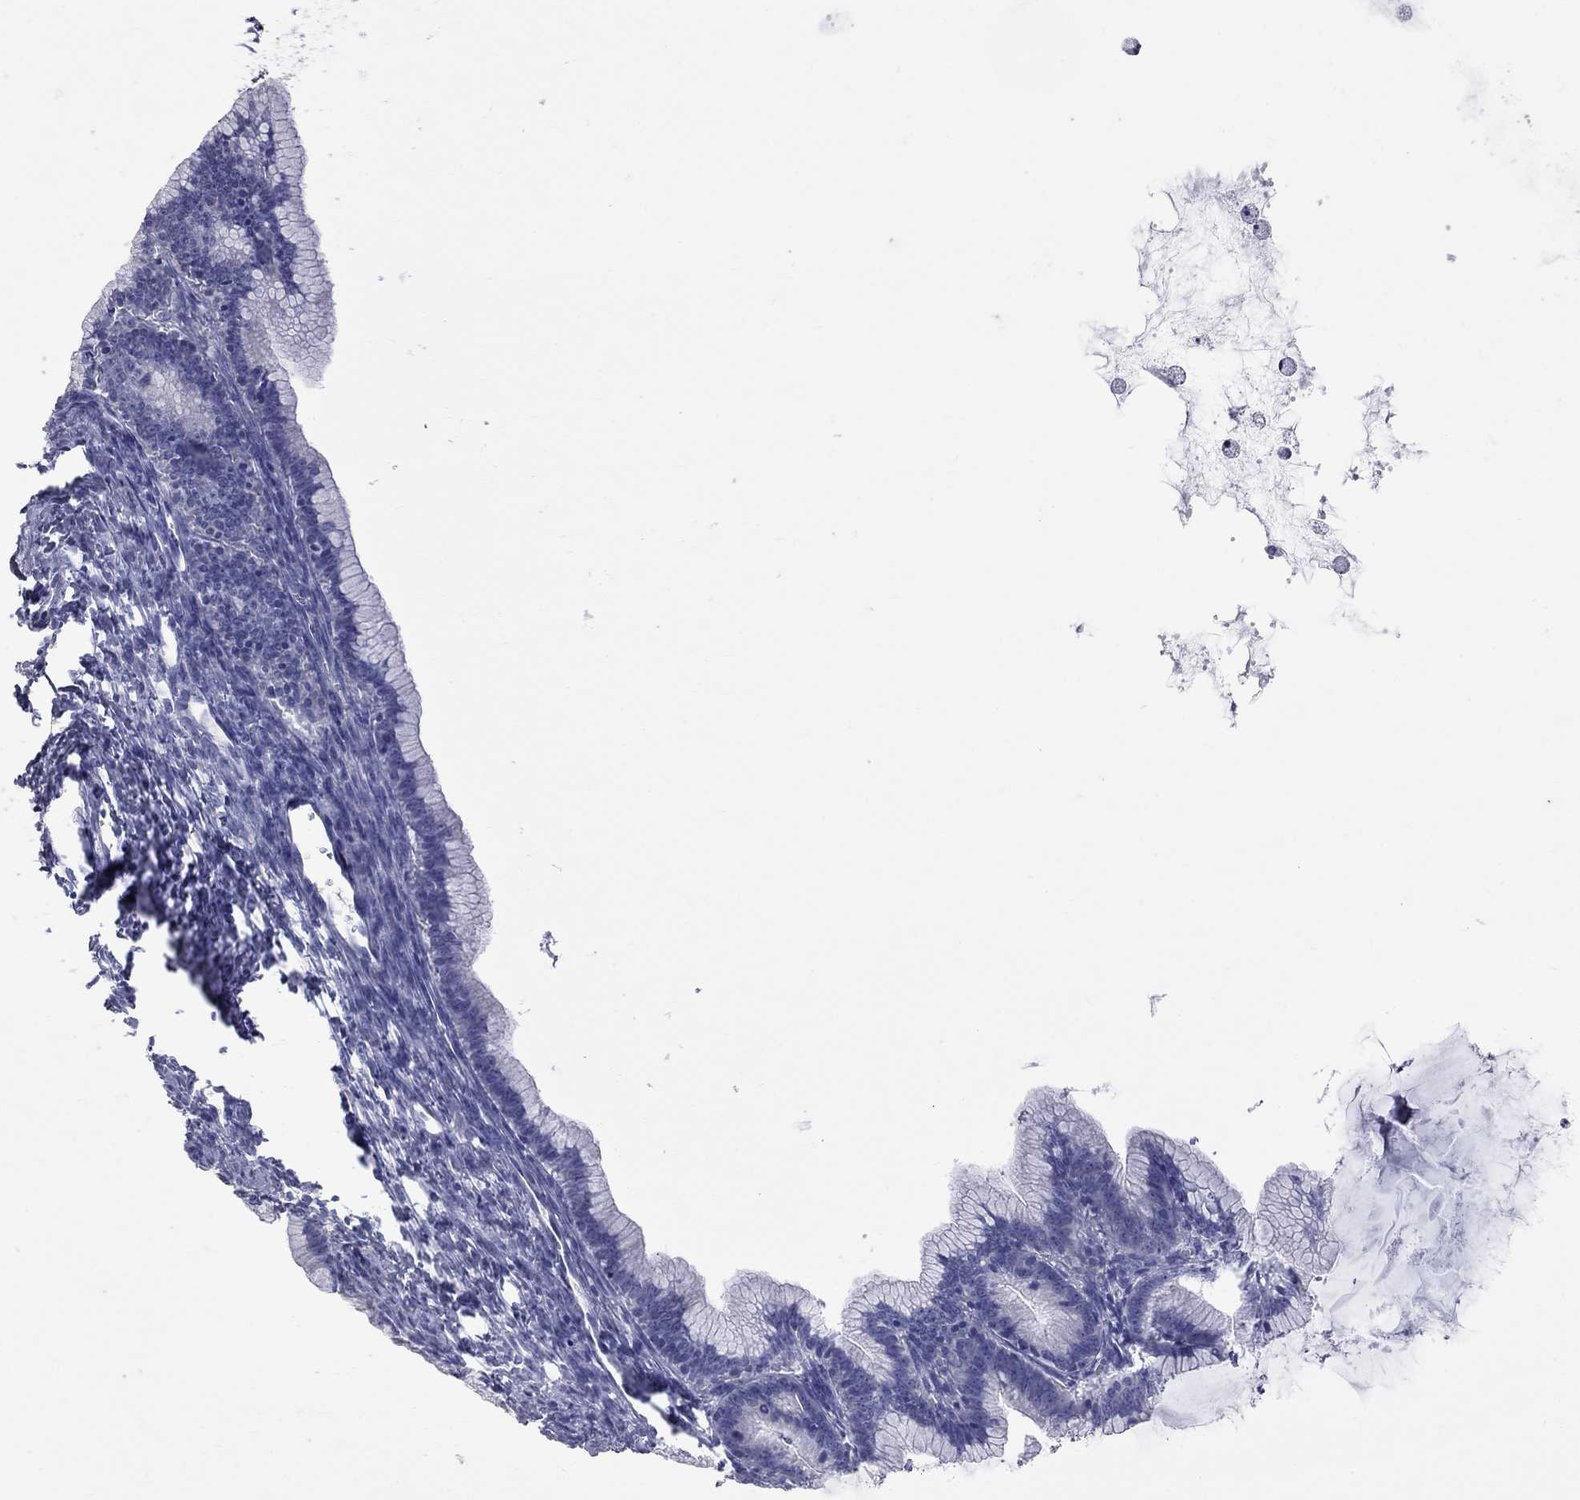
{"staining": {"intensity": "negative", "quantity": "none", "location": "none"}, "tissue": "ovarian cancer", "cell_type": "Tumor cells", "image_type": "cancer", "snomed": [{"axis": "morphology", "description": "Cystadenocarcinoma, mucinous, NOS"}, {"axis": "topography", "description": "Ovary"}], "caption": "IHC photomicrograph of human ovarian cancer (mucinous cystadenocarcinoma) stained for a protein (brown), which reveals no expression in tumor cells.", "gene": "KCND2", "patient": {"sex": "female", "age": 41}}